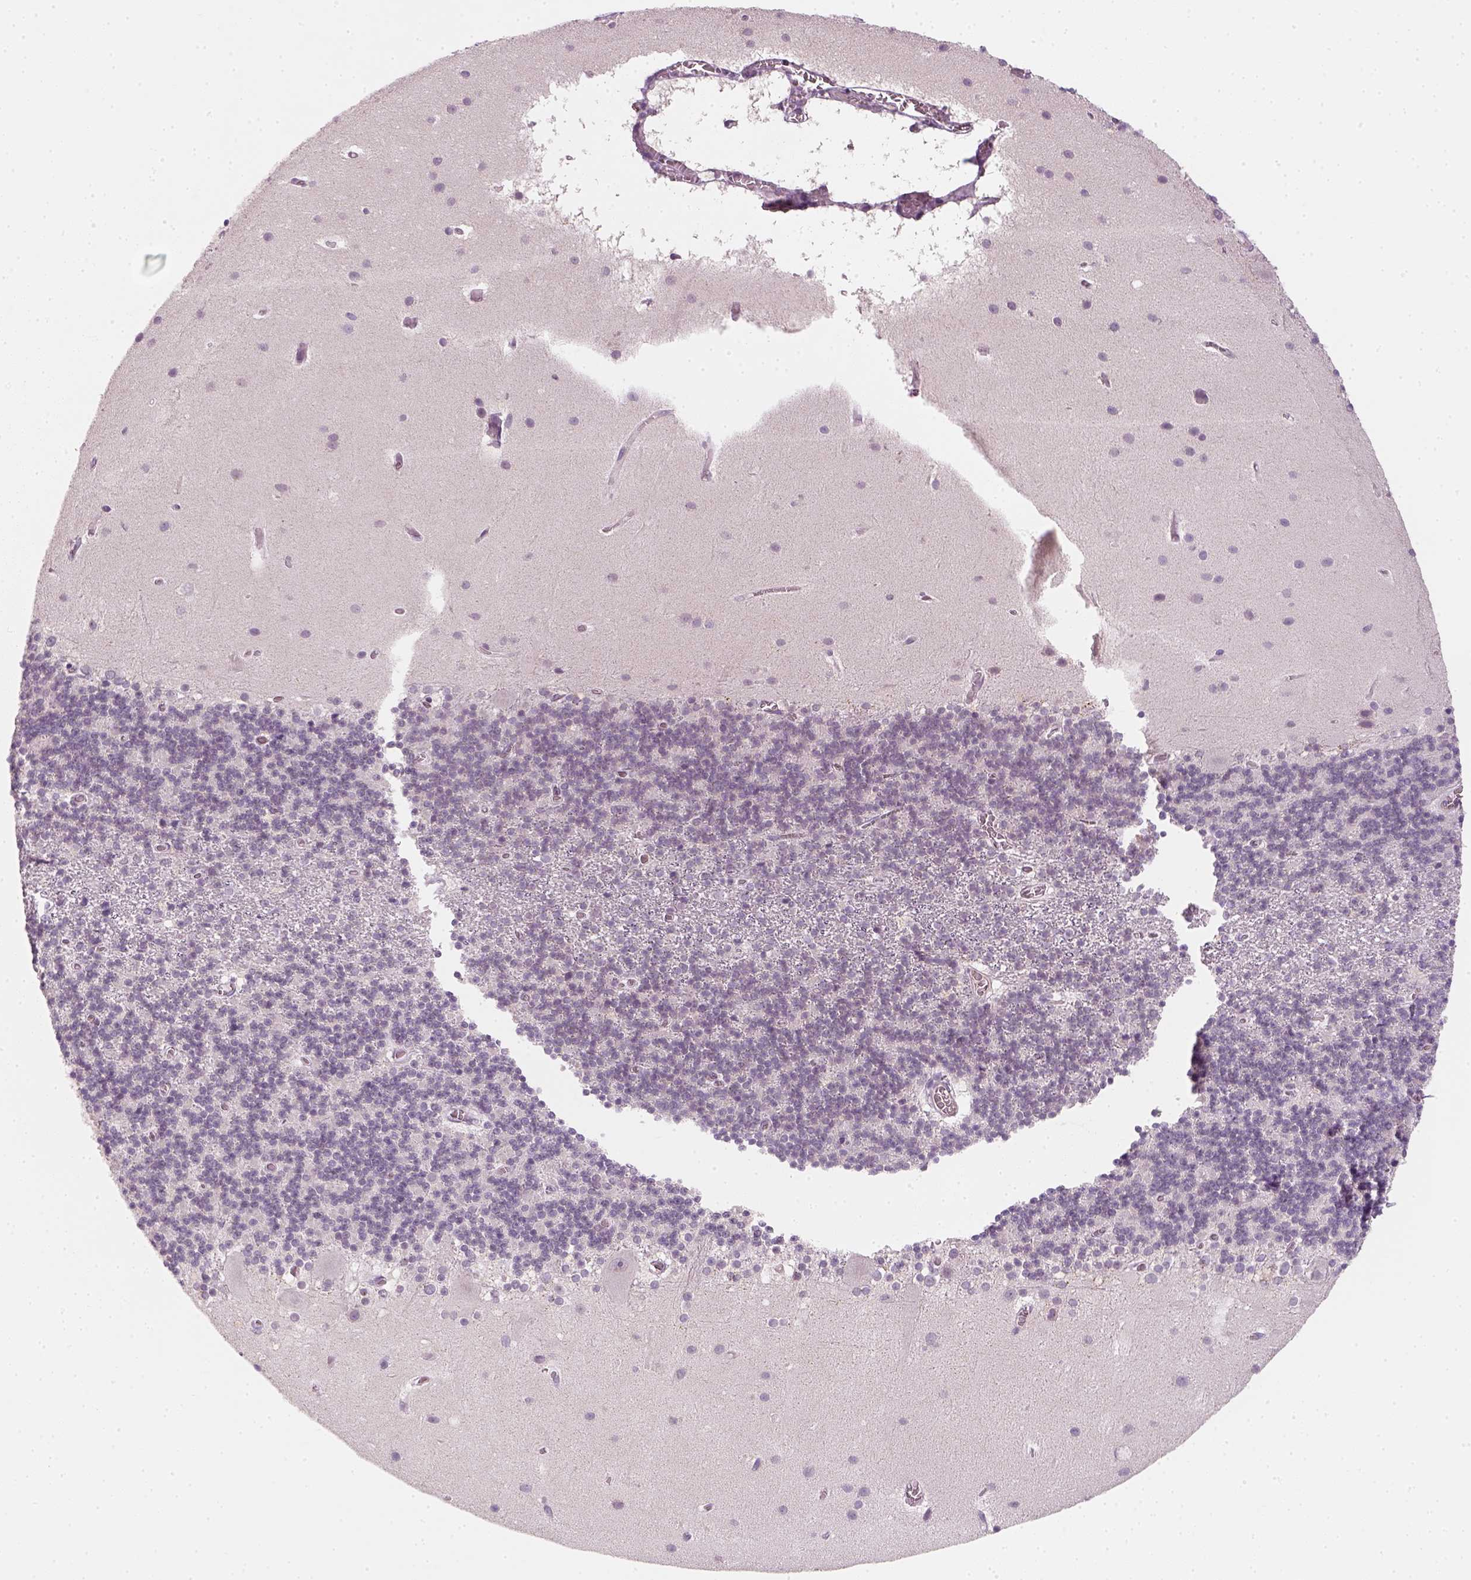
{"staining": {"intensity": "negative", "quantity": "none", "location": "none"}, "tissue": "cerebellum", "cell_type": "Cells in granular layer", "image_type": "normal", "snomed": [{"axis": "morphology", "description": "Normal tissue, NOS"}, {"axis": "topography", "description": "Cerebellum"}], "caption": "IHC histopathology image of benign cerebellum: cerebellum stained with DAB reveals no significant protein expression in cells in granular layer. The staining is performed using DAB (3,3'-diaminobenzidine) brown chromogen with nuclei counter-stained in using hematoxylin.", "gene": "TP53", "patient": {"sex": "male", "age": 70}}